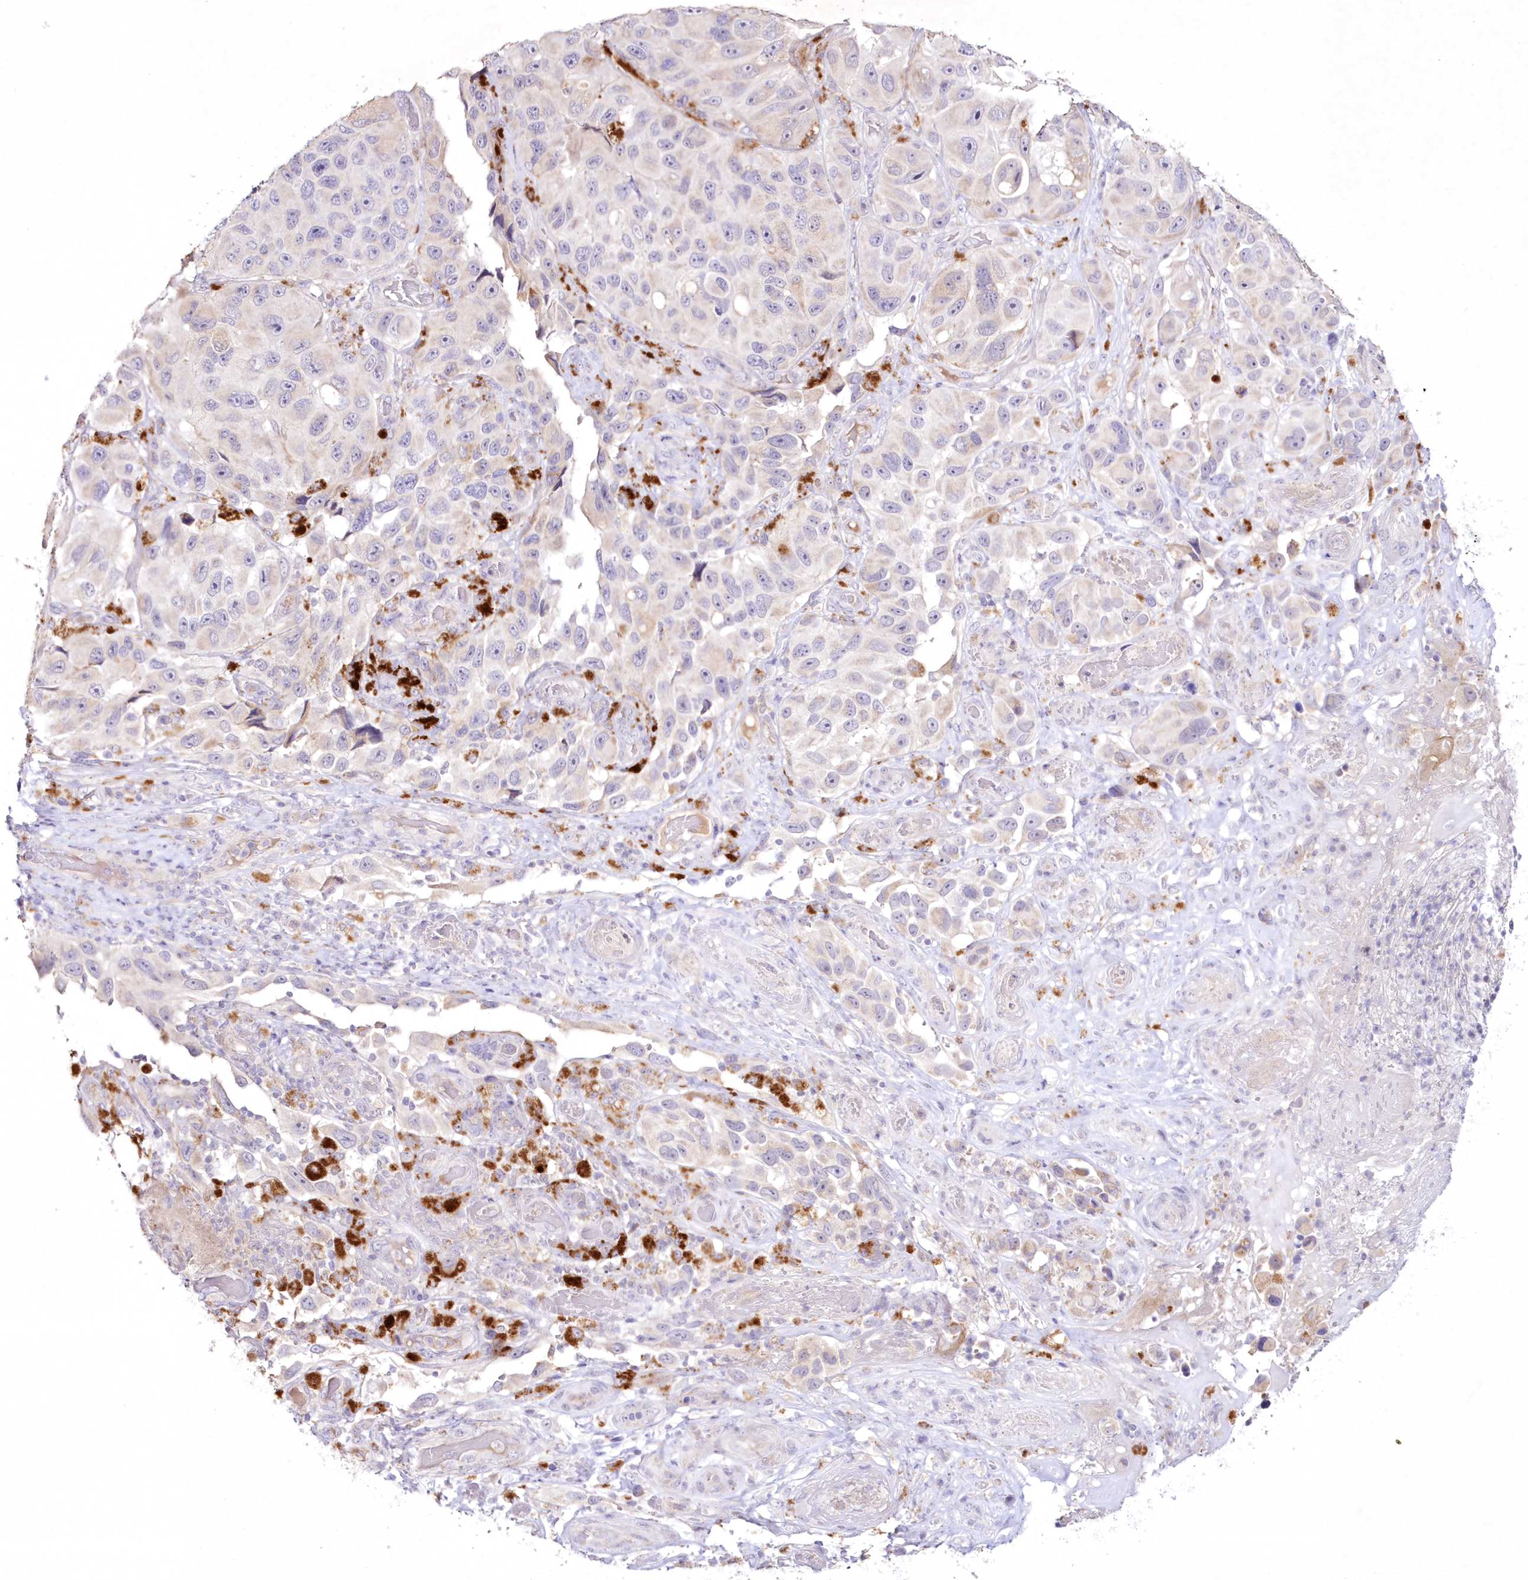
{"staining": {"intensity": "negative", "quantity": "none", "location": "none"}, "tissue": "melanoma", "cell_type": "Tumor cells", "image_type": "cancer", "snomed": [{"axis": "morphology", "description": "Malignant melanoma, NOS"}, {"axis": "topography", "description": "Skin"}], "caption": "Immunohistochemistry of malignant melanoma exhibits no positivity in tumor cells.", "gene": "NEU4", "patient": {"sex": "female", "age": 73}}